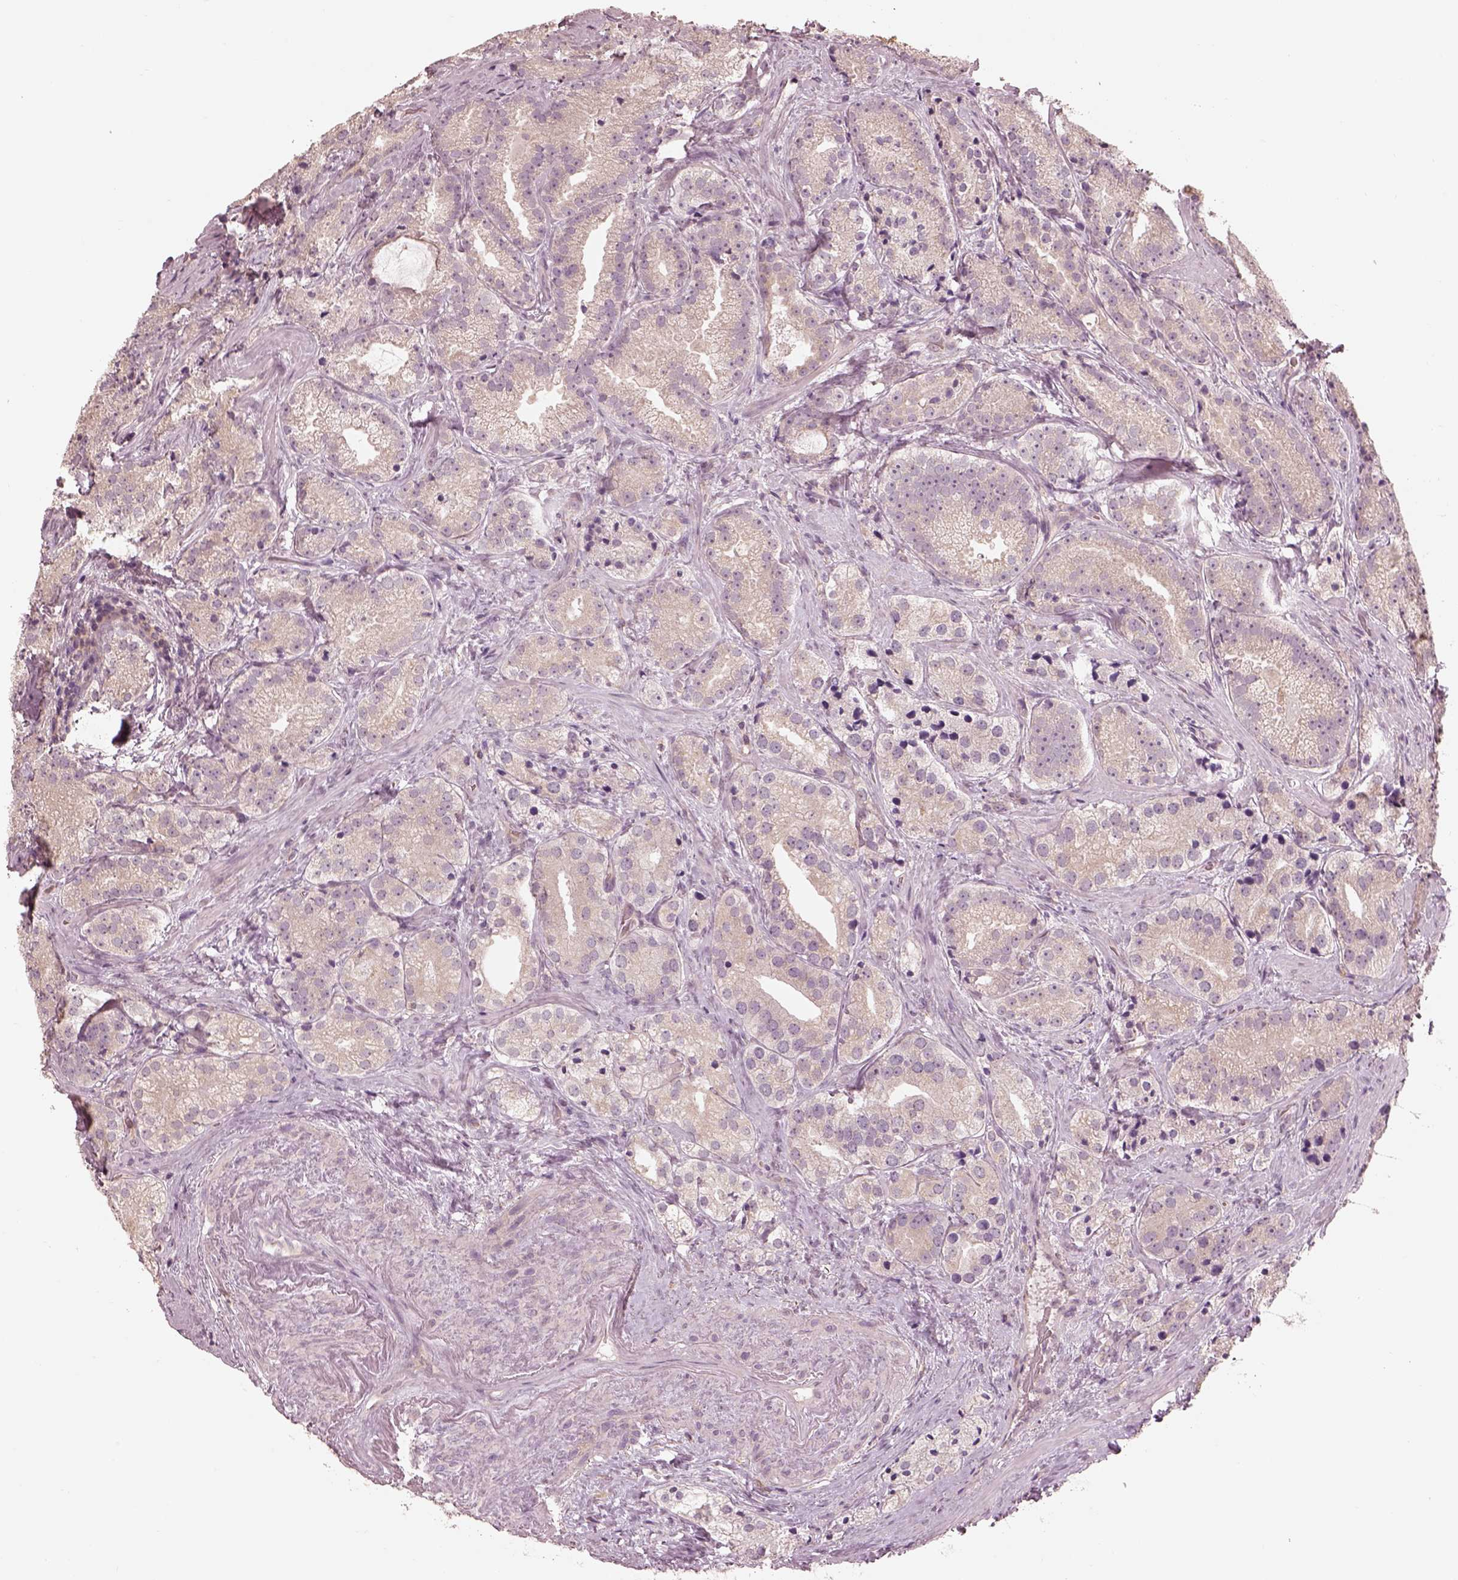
{"staining": {"intensity": "negative", "quantity": "none", "location": "none"}, "tissue": "prostate cancer", "cell_type": "Tumor cells", "image_type": "cancer", "snomed": [{"axis": "morphology", "description": "Adenocarcinoma, NOS"}, {"axis": "morphology", "description": "Adenocarcinoma, High grade"}, {"axis": "topography", "description": "Prostate"}], "caption": "DAB (3,3'-diaminobenzidine) immunohistochemical staining of human prostate high-grade adenocarcinoma demonstrates no significant positivity in tumor cells.", "gene": "PRKACG", "patient": {"sex": "male", "age": 64}}